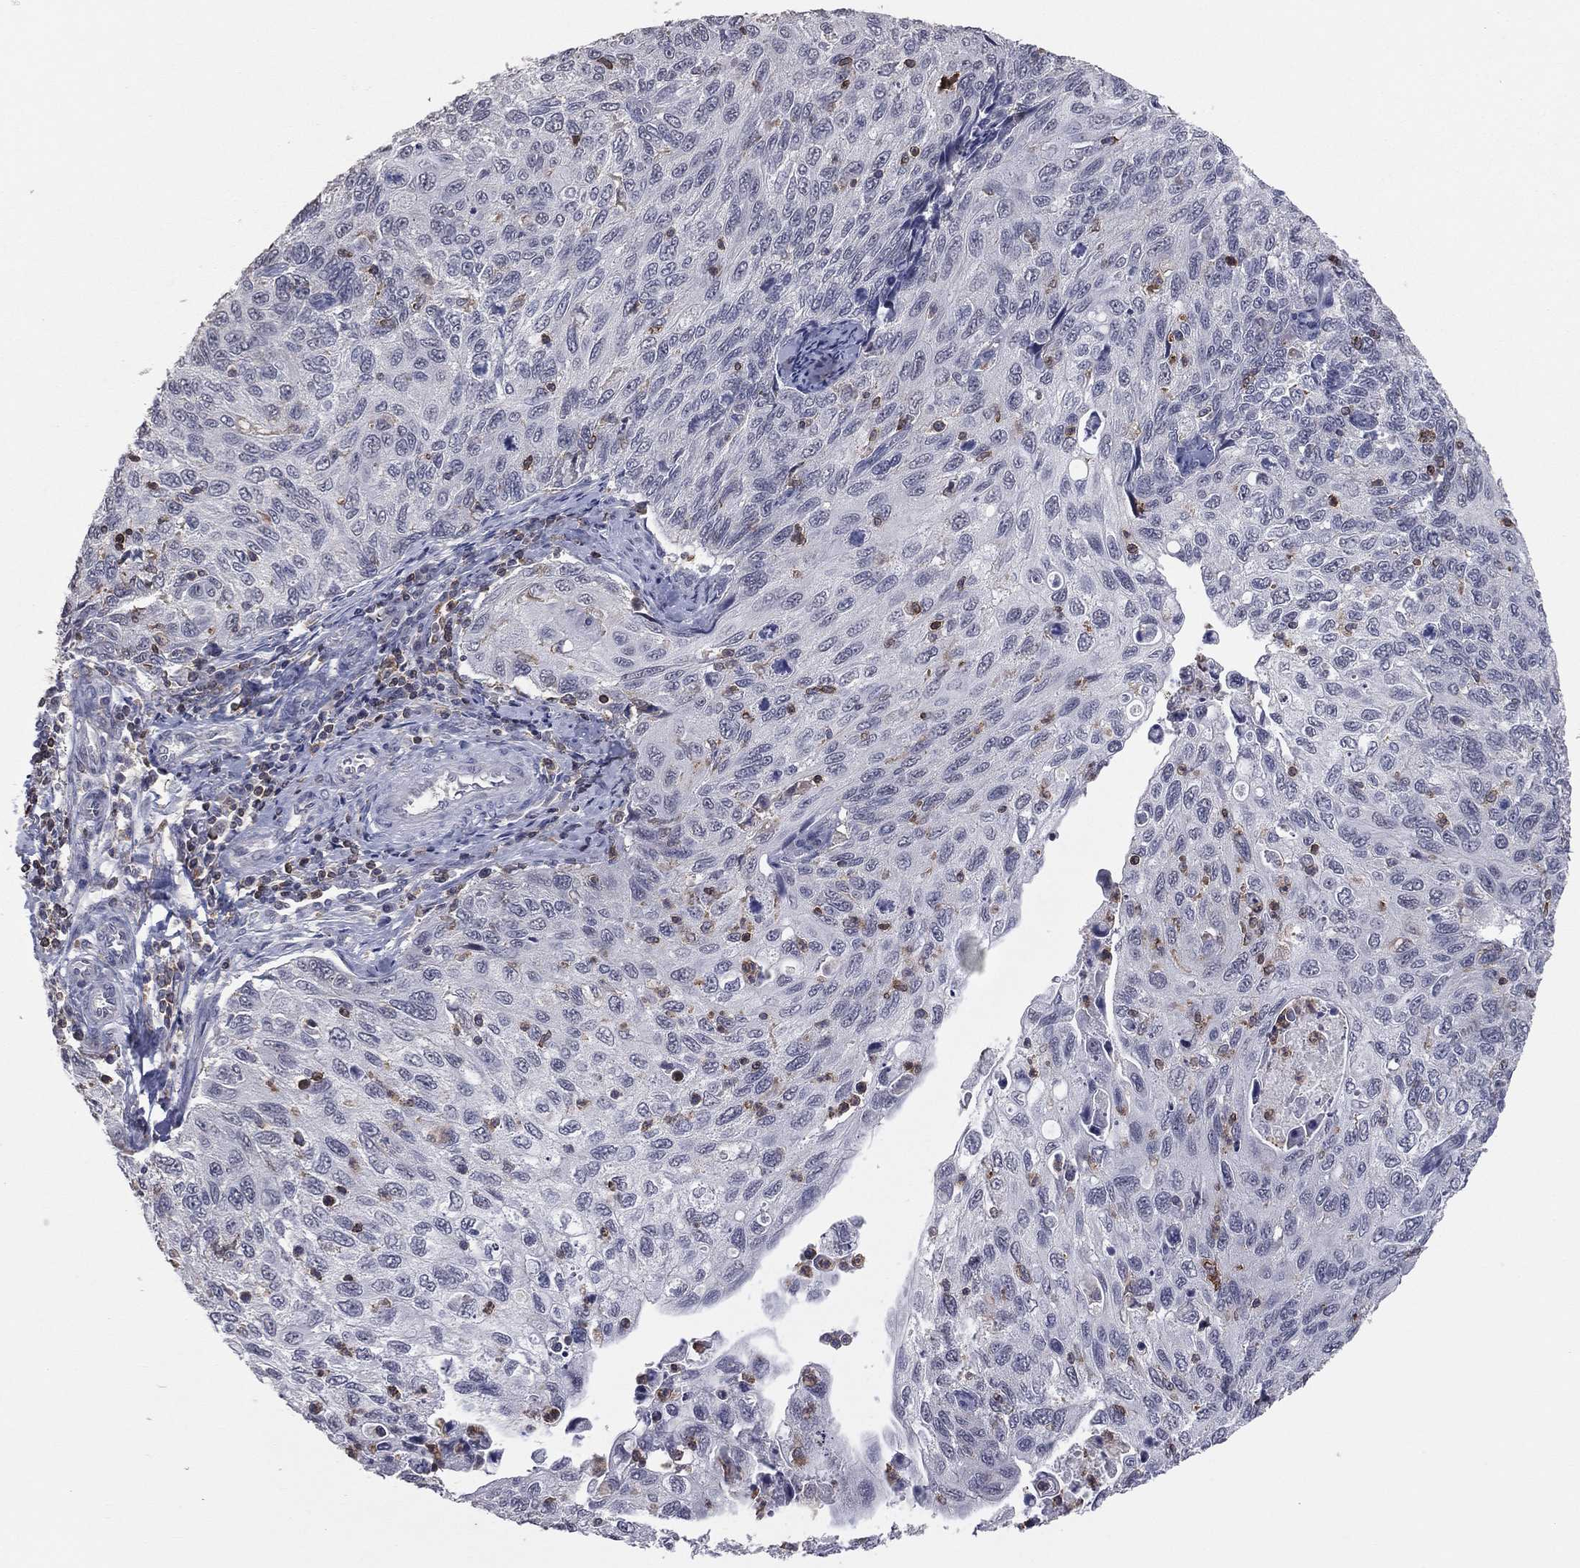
{"staining": {"intensity": "negative", "quantity": "none", "location": "none"}, "tissue": "cervical cancer", "cell_type": "Tumor cells", "image_type": "cancer", "snomed": [{"axis": "morphology", "description": "Squamous cell carcinoma, NOS"}, {"axis": "topography", "description": "Cervix"}], "caption": "Immunohistochemistry micrograph of human cervical cancer stained for a protein (brown), which displays no positivity in tumor cells.", "gene": "PSTPIP1", "patient": {"sex": "female", "age": 70}}